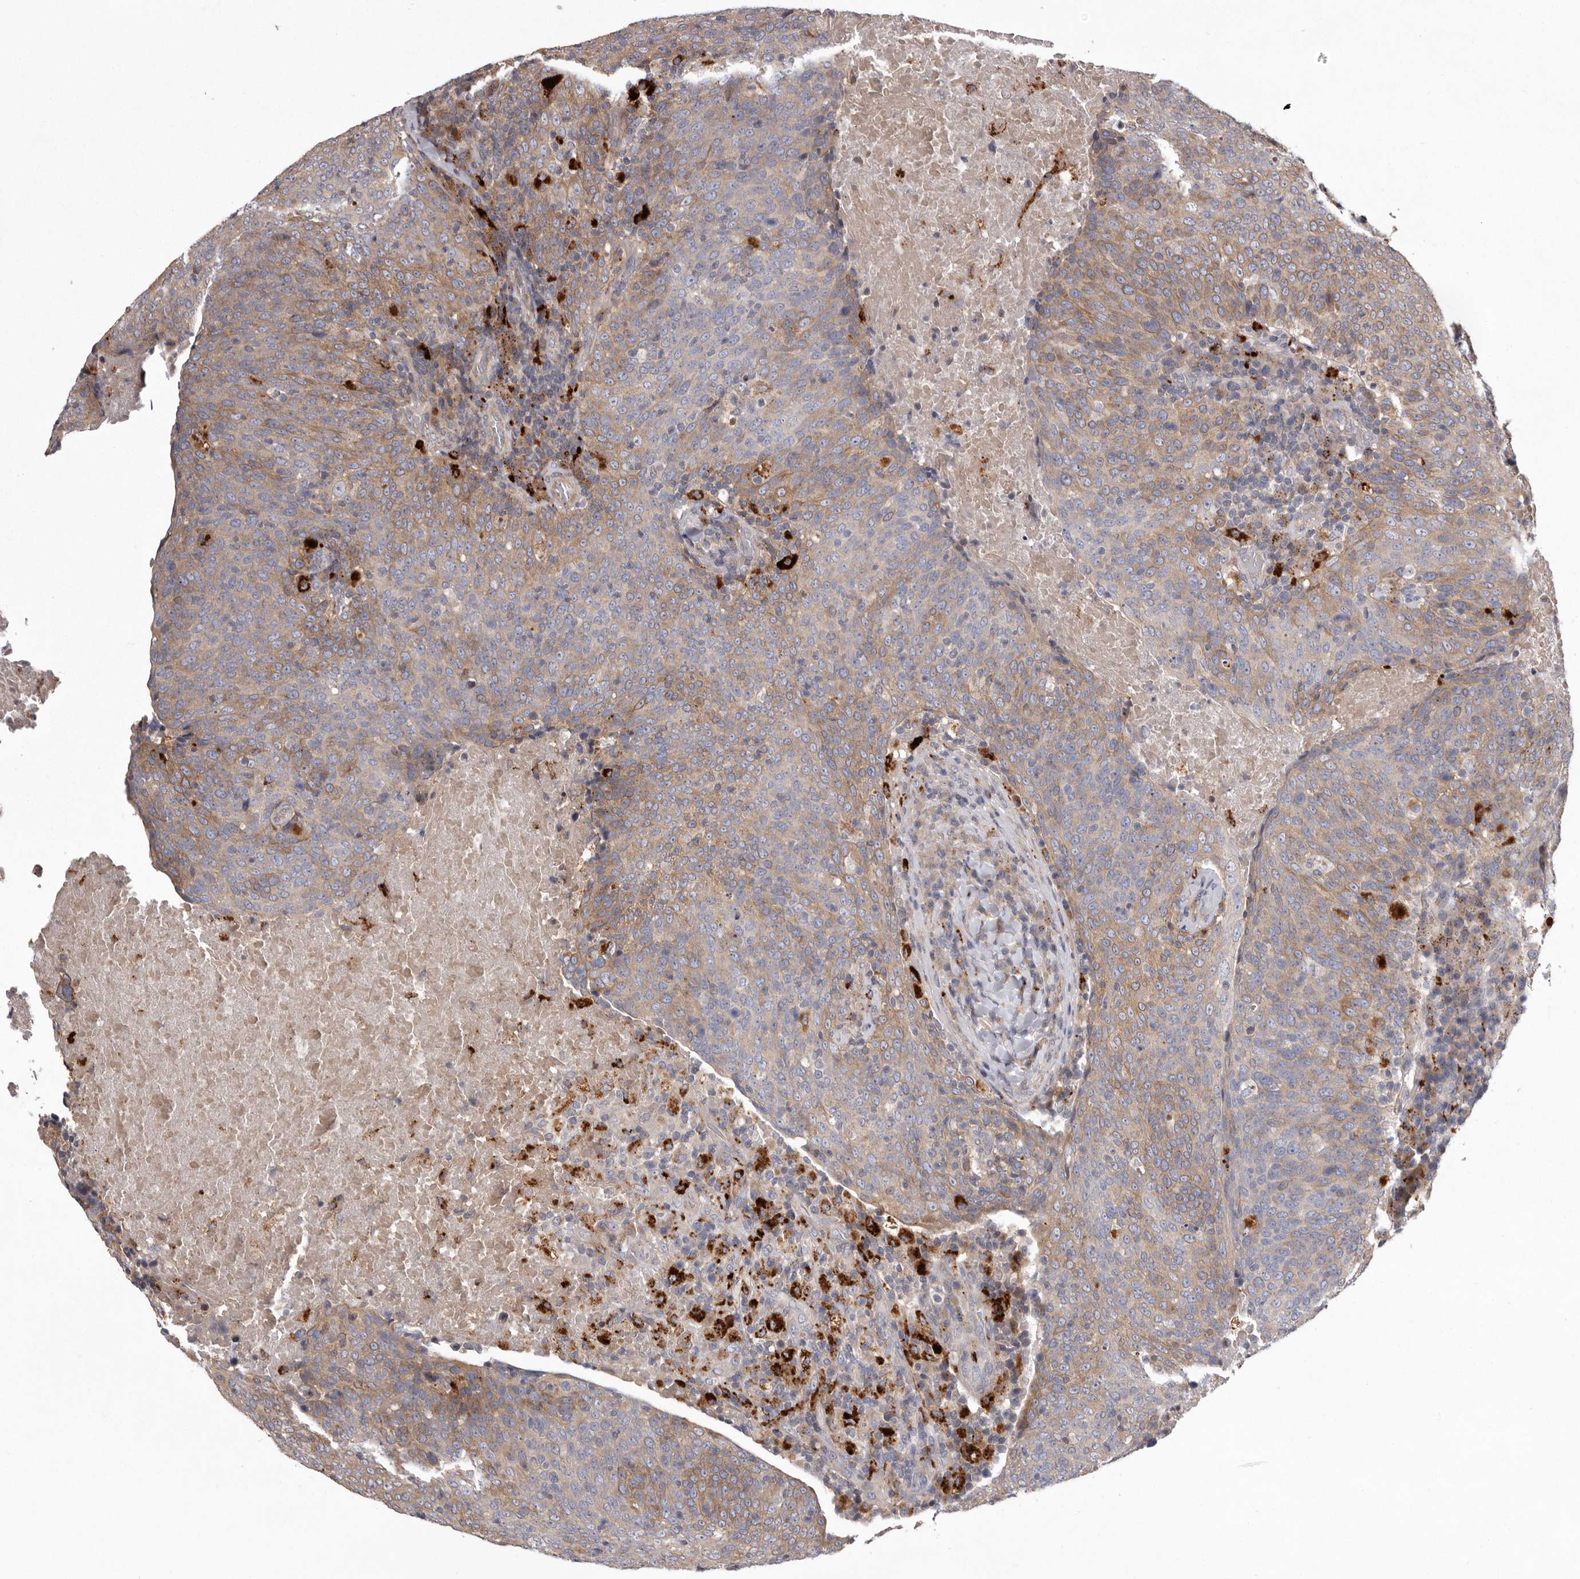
{"staining": {"intensity": "moderate", "quantity": "25%-75%", "location": "cytoplasmic/membranous"}, "tissue": "head and neck cancer", "cell_type": "Tumor cells", "image_type": "cancer", "snomed": [{"axis": "morphology", "description": "Squamous cell carcinoma, NOS"}, {"axis": "morphology", "description": "Squamous cell carcinoma, metastatic, NOS"}, {"axis": "topography", "description": "Lymph node"}, {"axis": "topography", "description": "Head-Neck"}], "caption": "This micrograph displays immunohistochemistry staining of human head and neck cancer, with medium moderate cytoplasmic/membranous expression in about 25%-75% of tumor cells.", "gene": "WDR47", "patient": {"sex": "male", "age": 62}}